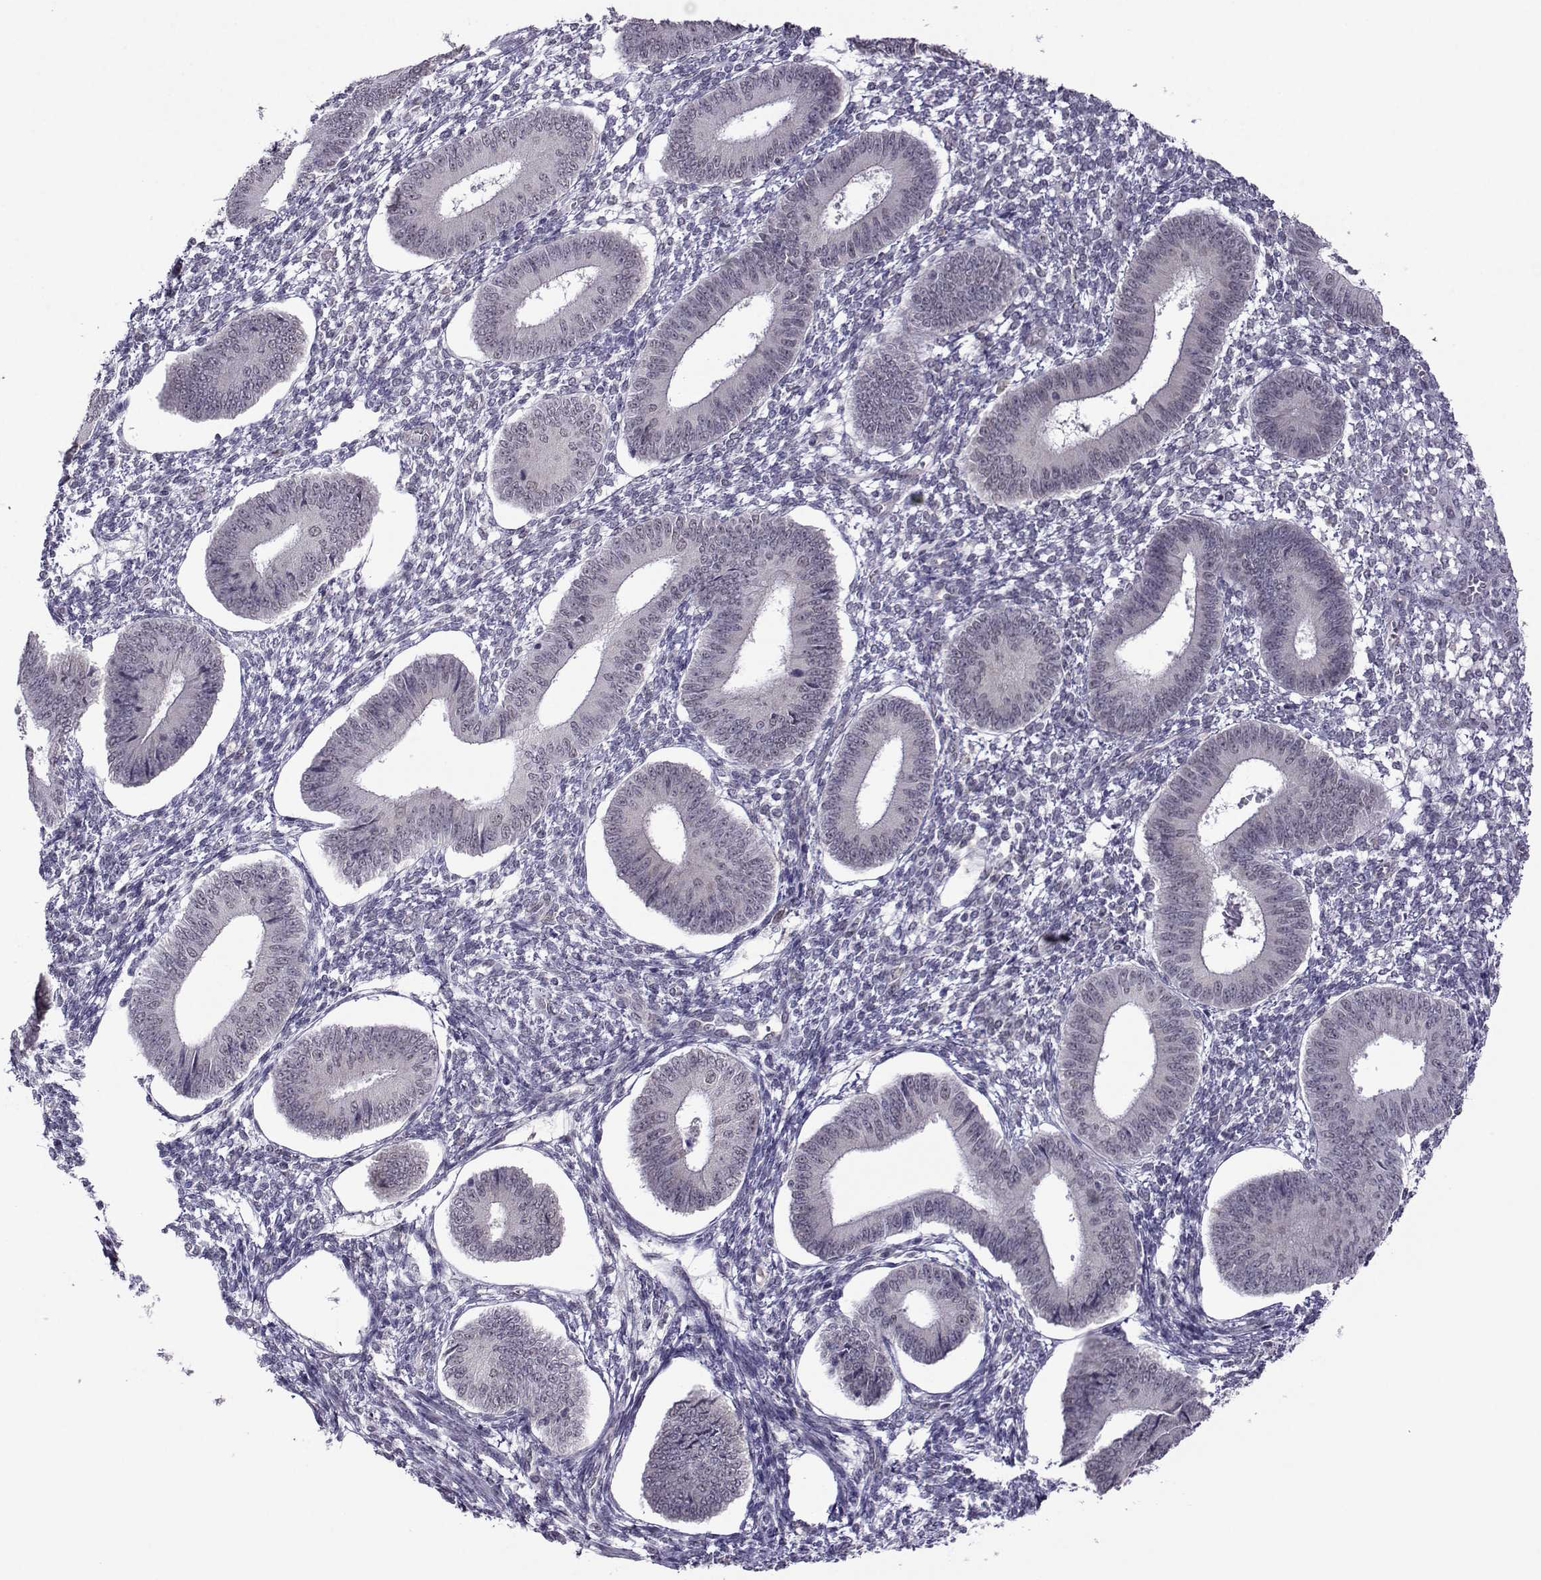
{"staining": {"intensity": "negative", "quantity": "none", "location": "none"}, "tissue": "endometrium", "cell_type": "Cells in endometrial stroma", "image_type": "normal", "snomed": [{"axis": "morphology", "description": "Normal tissue, NOS"}, {"axis": "topography", "description": "Endometrium"}], "caption": "The histopathology image reveals no significant positivity in cells in endometrial stroma of endometrium. (DAB immunohistochemistry (IHC) with hematoxylin counter stain).", "gene": "DDX20", "patient": {"sex": "female", "age": 42}}